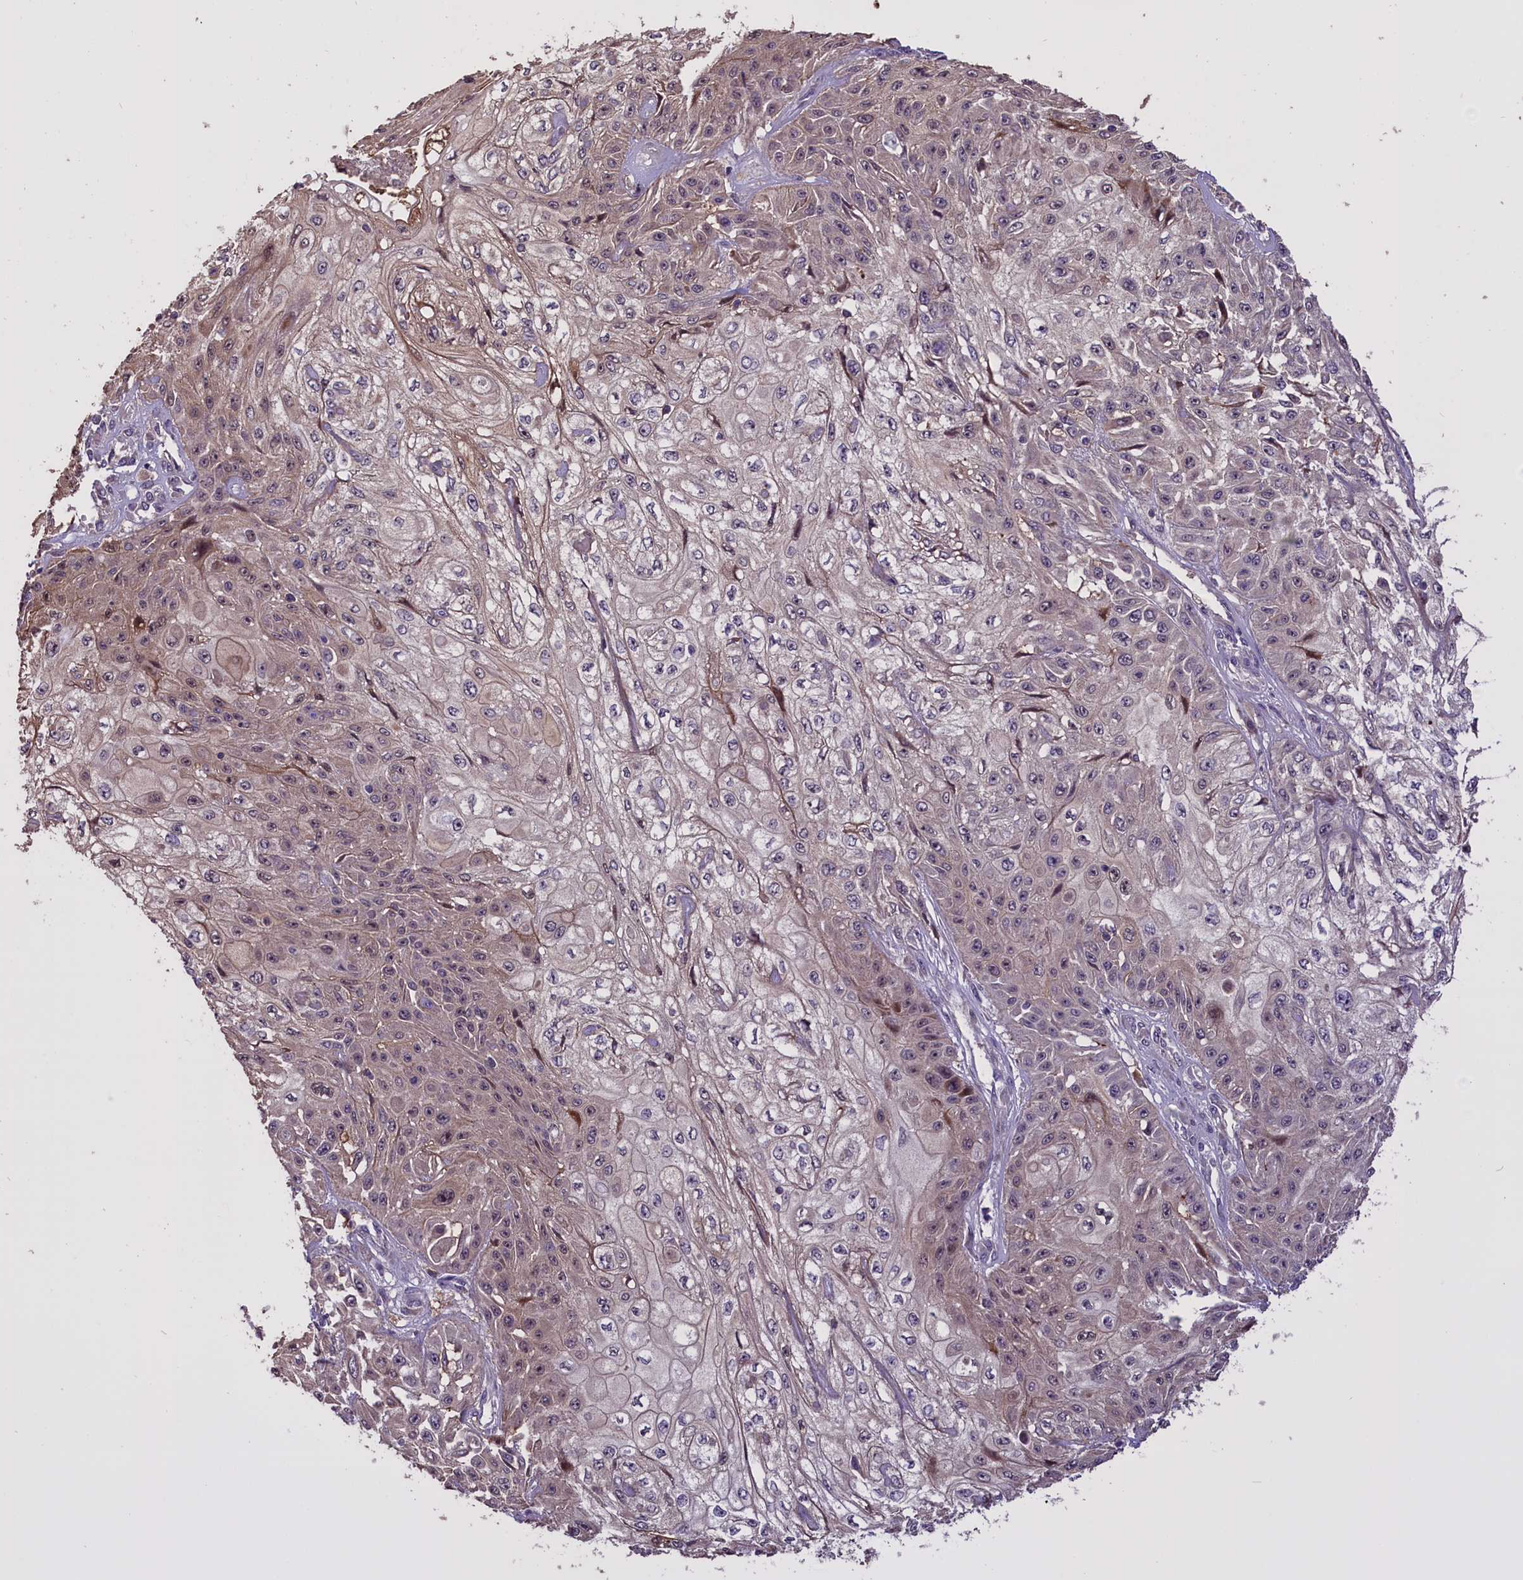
{"staining": {"intensity": "weak", "quantity": "<25%", "location": "cytoplasmic/membranous"}, "tissue": "skin cancer", "cell_type": "Tumor cells", "image_type": "cancer", "snomed": [{"axis": "morphology", "description": "Squamous cell carcinoma, NOS"}, {"axis": "morphology", "description": "Squamous cell carcinoma, metastatic, NOS"}, {"axis": "topography", "description": "Skin"}, {"axis": "topography", "description": "Lymph node"}], "caption": "Immunohistochemistry image of human skin cancer (squamous cell carcinoma) stained for a protein (brown), which demonstrates no staining in tumor cells. The staining was performed using DAB to visualize the protein expression in brown, while the nuclei were stained in blue with hematoxylin (Magnification: 20x).", "gene": "ENHO", "patient": {"sex": "male", "age": 75}}